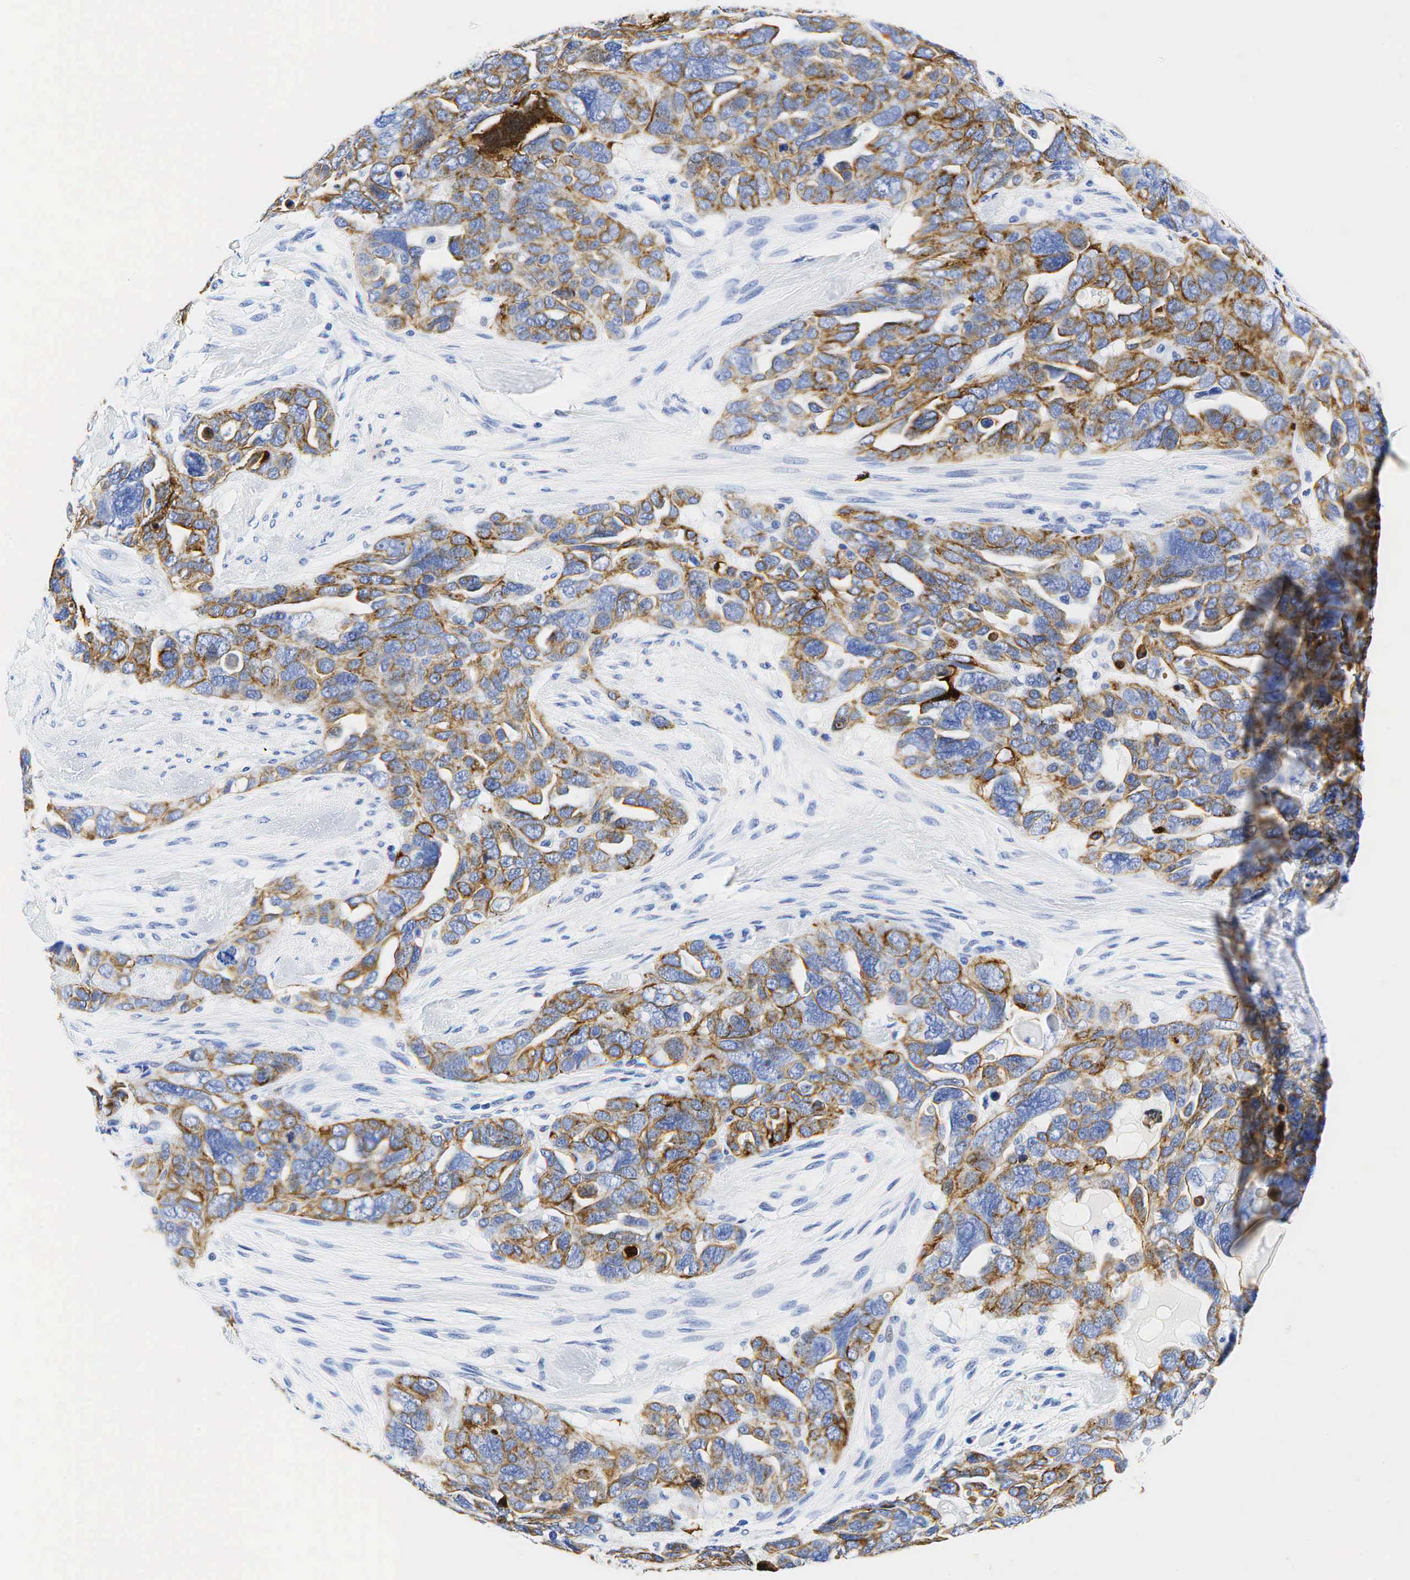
{"staining": {"intensity": "moderate", "quantity": ">75%", "location": "cytoplasmic/membranous"}, "tissue": "ovarian cancer", "cell_type": "Tumor cells", "image_type": "cancer", "snomed": [{"axis": "morphology", "description": "Cystadenocarcinoma, serous, NOS"}, {"axis": "topography", "description": "Ovary"}], "caption": "Approximately >75% of tumor cells in human ovarian cancer display moderate cytoplasmic/membranous protein staining as visualized by brown immunohistochemical staining.", "gene": "KRT18", "patient": {"sex": "female", "age": 63}}